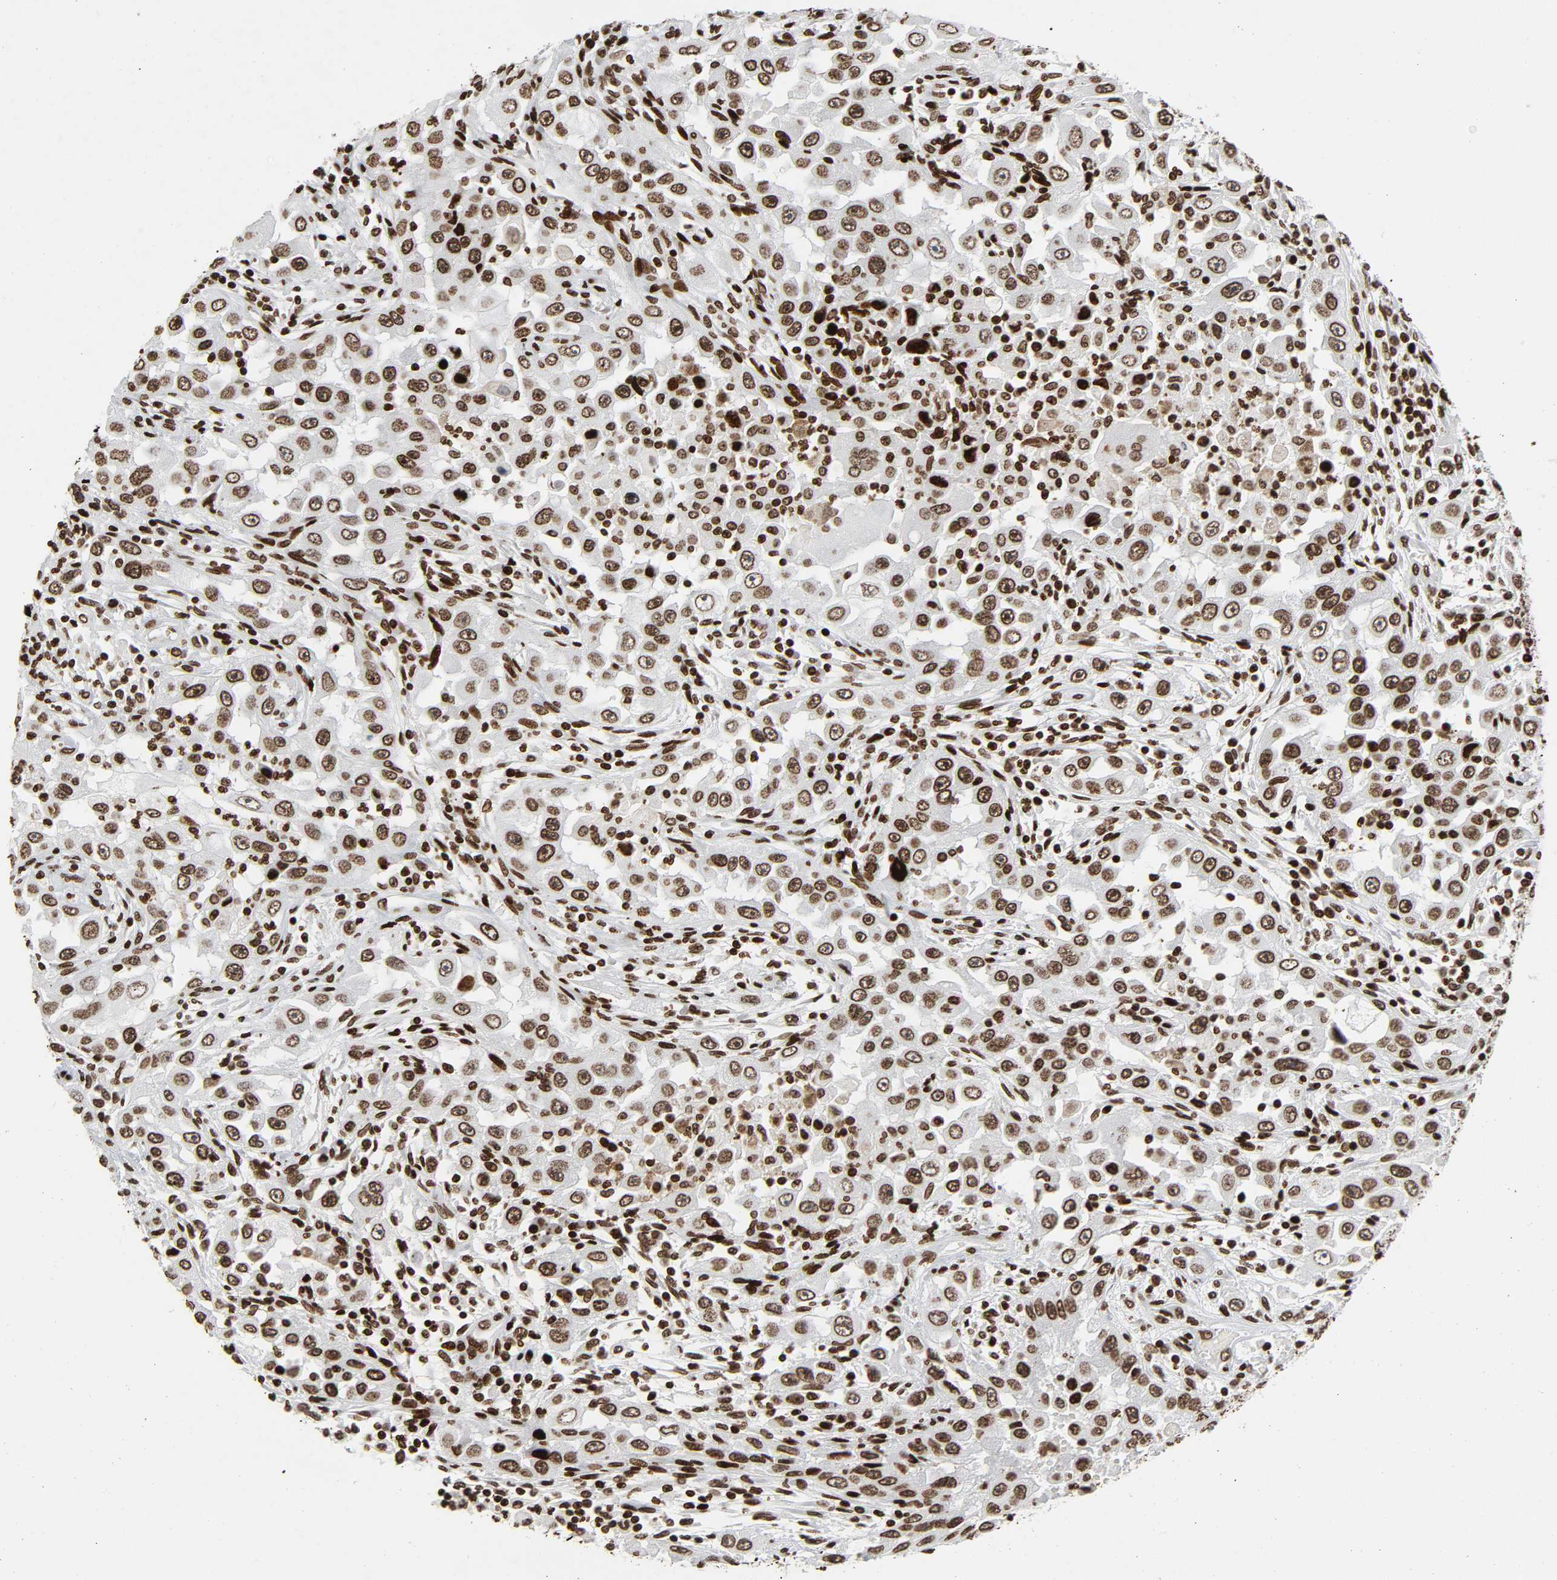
{"staining": {"intensity": "moderate", "quantity": ">75%", "location": "nuclear"}, "tissue": "head and neck cancer", "cell_type": "Tumor cells", "image_type": "cancer", "snomed": [{"axis": "morphology", "description": "Carcinoma, NOS"}, {"axis": "topography", "description": "Head-Neck"}], "caption": "A medium amount of moderate nuclear positivity is identified in approximately >75% of tumor cells in head and neck cancer (carcinoma) tissue. The staining was performed using DAB to visualize the protein expression in brown, while the nuclei were stained in blue with hematoxylin (Magnification: 20x).", "gene": "RXRA", "patient": {"sex": "male", "age": 87}}